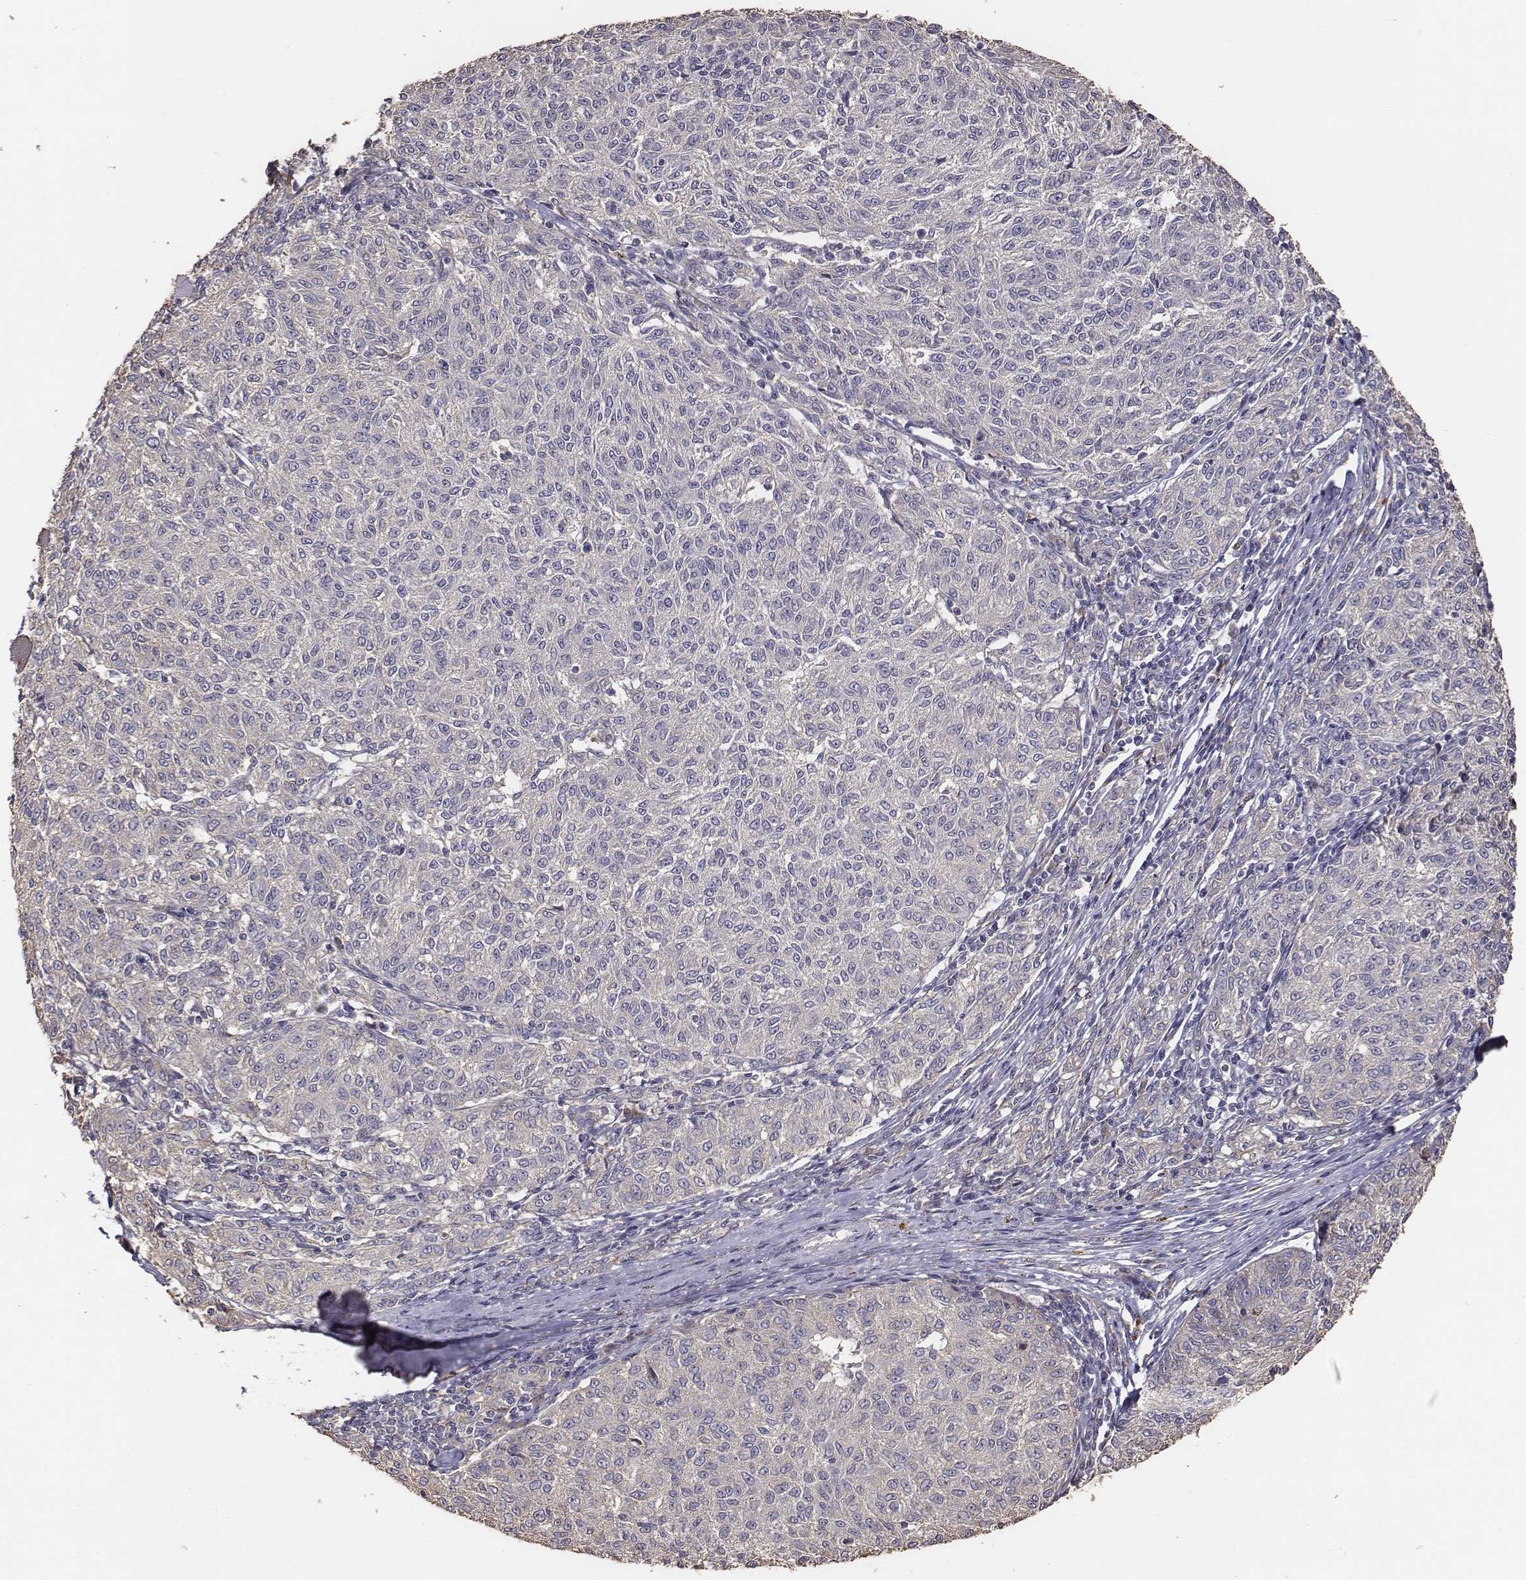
{"staining": {"intensity": "negative", "quantity": "none", "location": "none"}, "tissue": "melanoma", "cell_type": "Tumor cells", "image_type": "cancer", "snomed": [{"axis": "morphology", "description": "Malignant melanoma, NOS"}, {"axis": "topography", "description": "Skin"}], "caption": "Tumor cells are negative for protein expression in human melanoma. (DAB IHC with hematoxylin counter stain).", "gene": "AP1B1", "patient": {"sex": "female", "age": 72}}